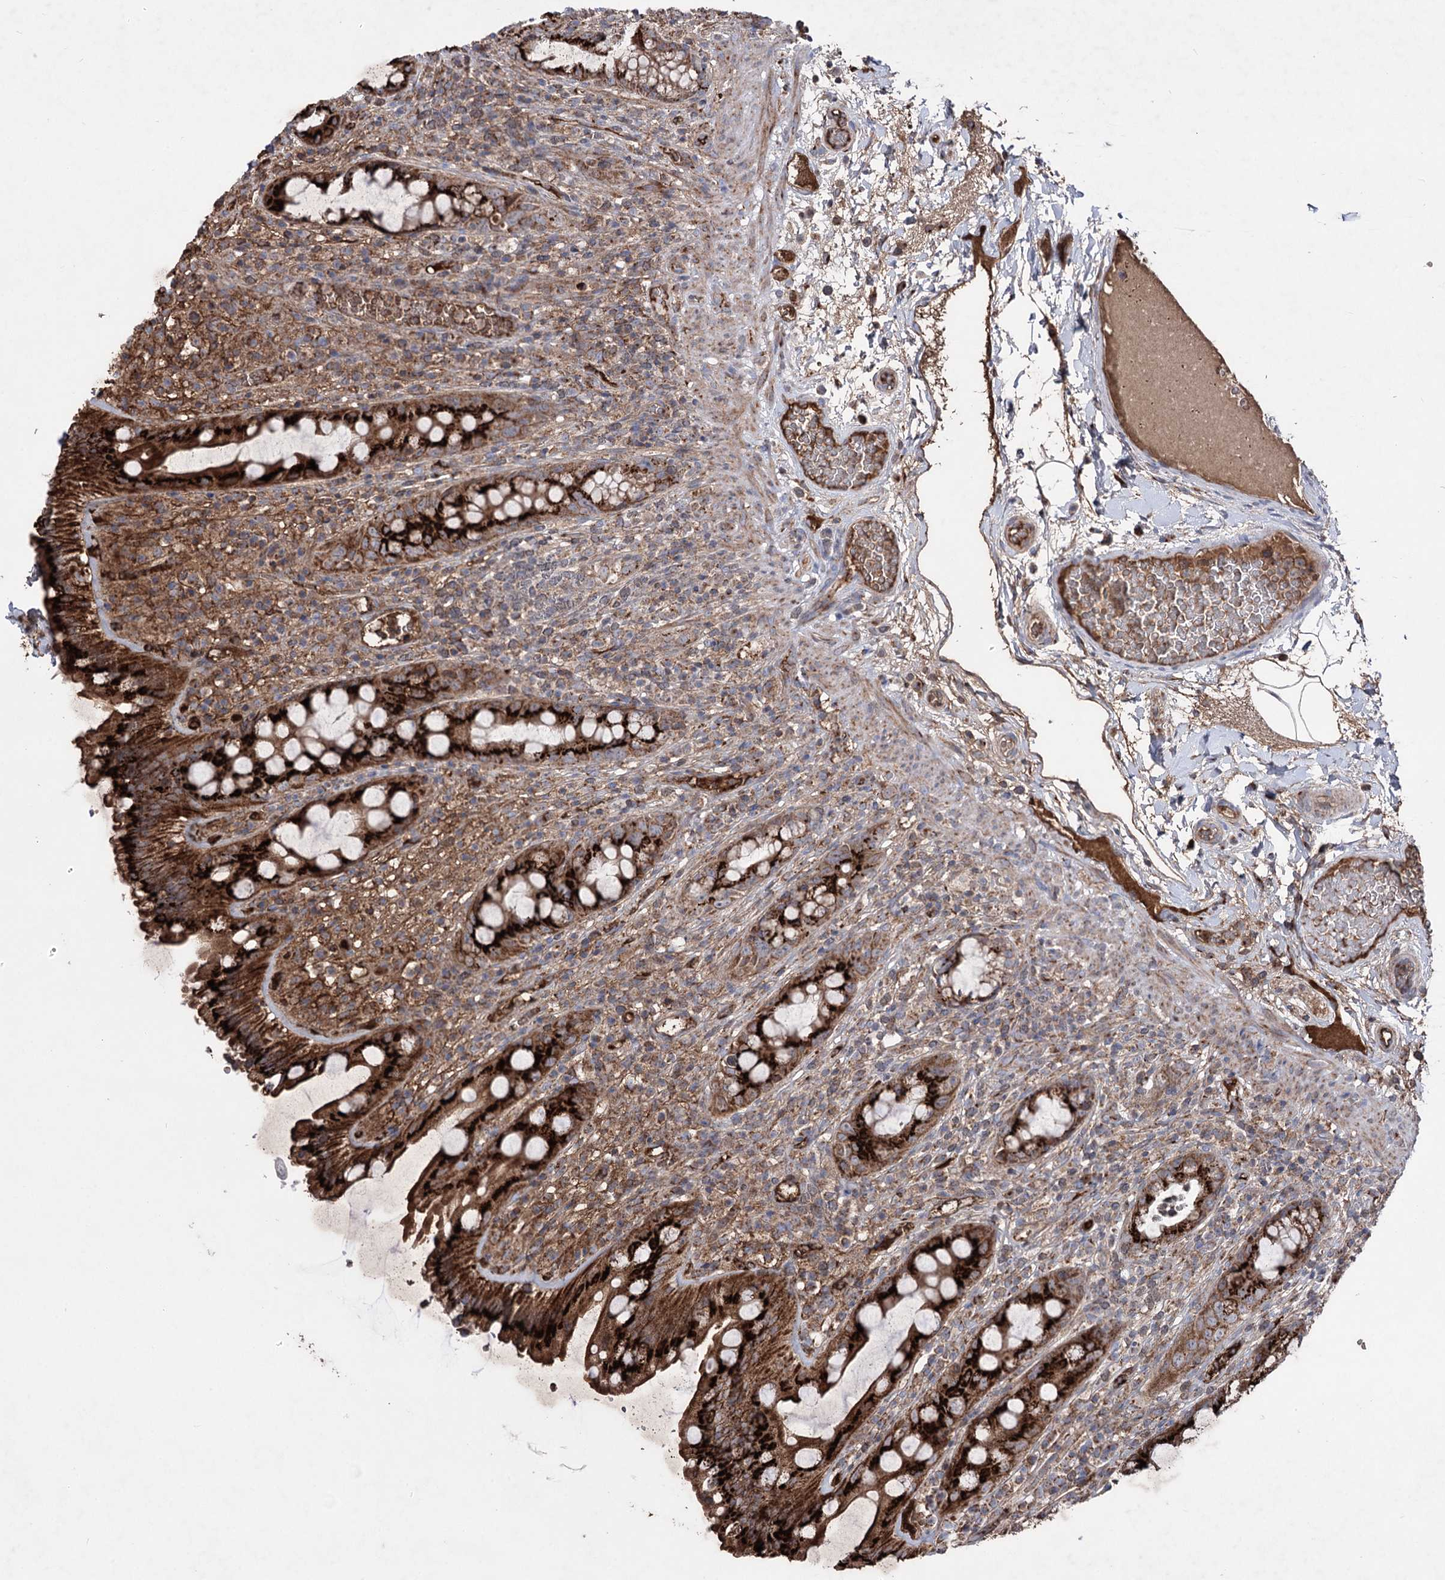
{"staining": {"intensity": "strong", "quantity": ">75%", "location": "cytoplasmic/membranous"}, "tissue": "rectum", "cell_type": "Glandular cells", "image_type": "normal", "snomed": [{"axis": "morphology", "description": "Normal tissue, NOS"}, {"axis": "topography", "description": "Rectum"}], "caption": "A micrograph showing strong cytoplasmic/membranous positivity in about >75% of glandular cells in normal rectum, as visualized by brown immunohistochemical staining.", "gene": "ARHGAP20", "patient": {"sex": "female", "age": 57}}